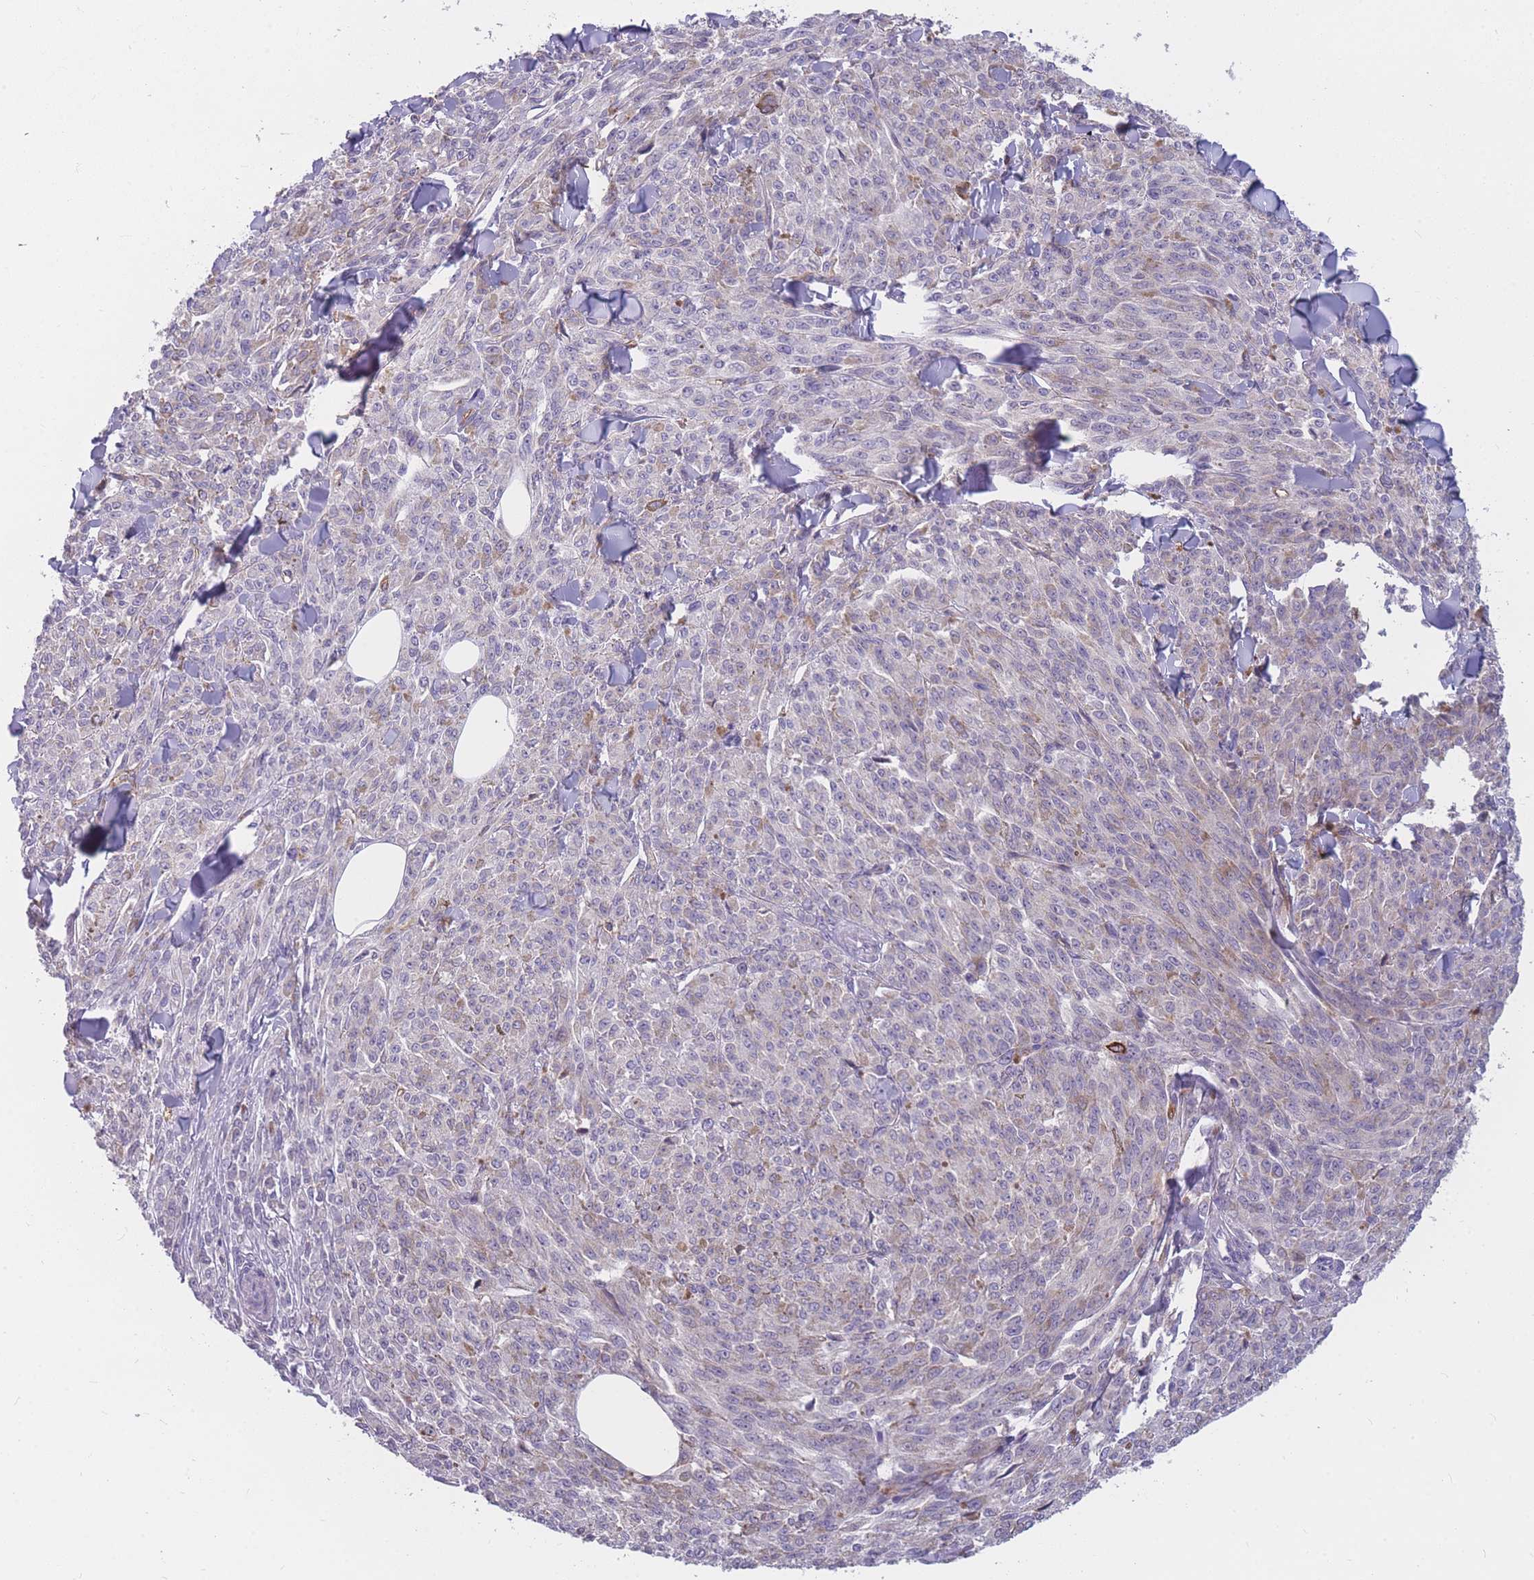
{"staining": {"intensity": "negative", "quantity": "none", "location": "none"}, "tissue": "melanoma", "cell_type": "Tumor cells", "image_type": "cancer", "snomed": [{"axis": "morphology", "description": "Malignant melanoma, NOS"}, {"axis": "topography", "description": "Skin"}], "caption": "Immunohistochemistry (IHC) photomicrograph of neoplastic tissue: melanoma stained with DAB reveals no significant protein expression in tumor cells.", "gene": "GNA11", "patient": {"sex": "female", "age": 52}}